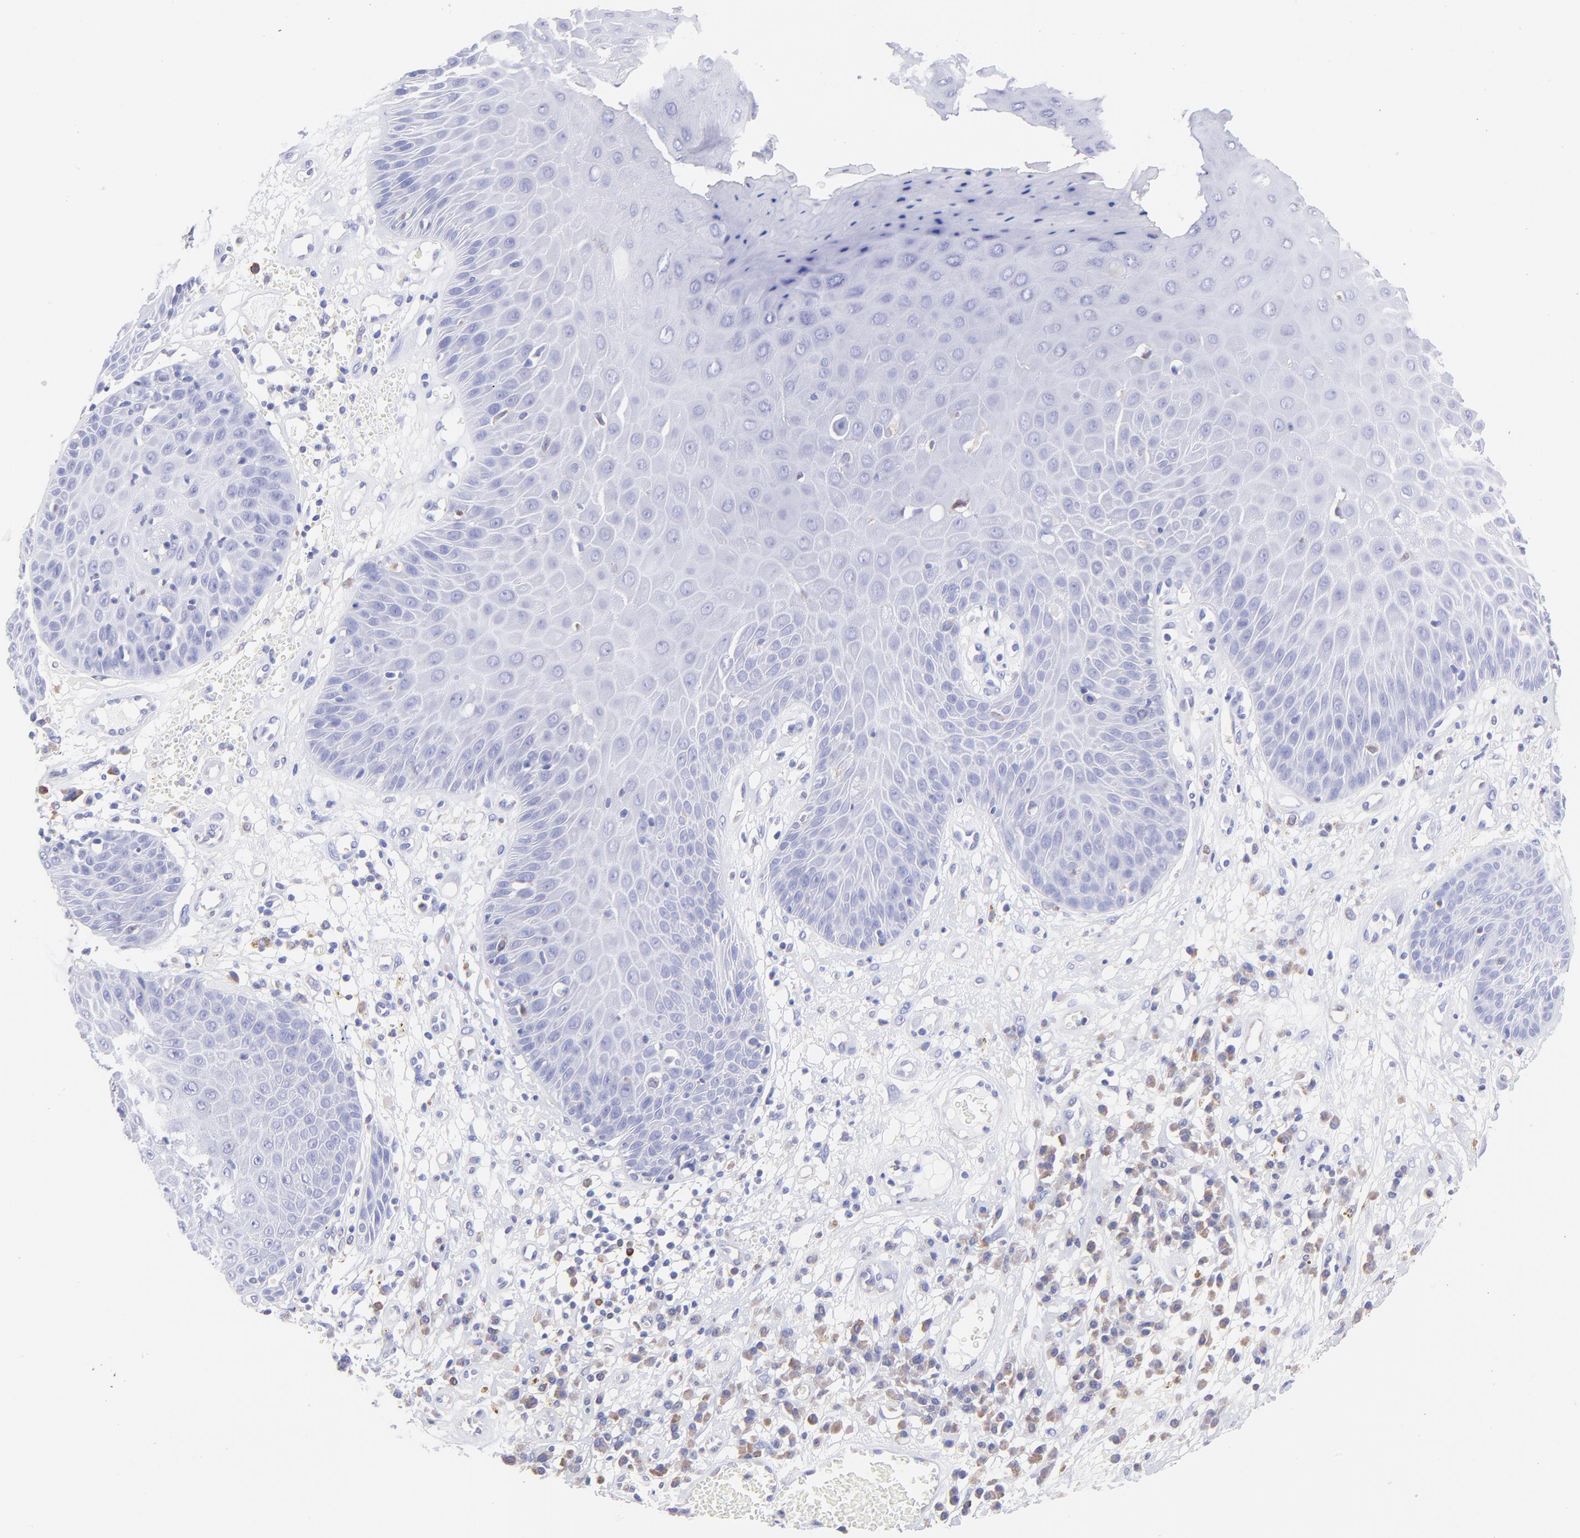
{"staining": {"intensity": "negative", "quantity": "none", "location": "none"}, "tissue": "skin cancer", "cell_type": "Tumor cells", "image_type": "cancer", "snomed": [{"axis": "morphology", "description": "Squamous cell carcinoma, NOS"}, {"axis": "topography", "description": "Skin"}], "caption": "An immunohistochemistry image of skin squamous cell carcinoma is shown. There is no staining in tumor cells of skin squamous cell carcinoma.", "gene": "IRAG2", "patient": {"sex": "male", "age": 65}}